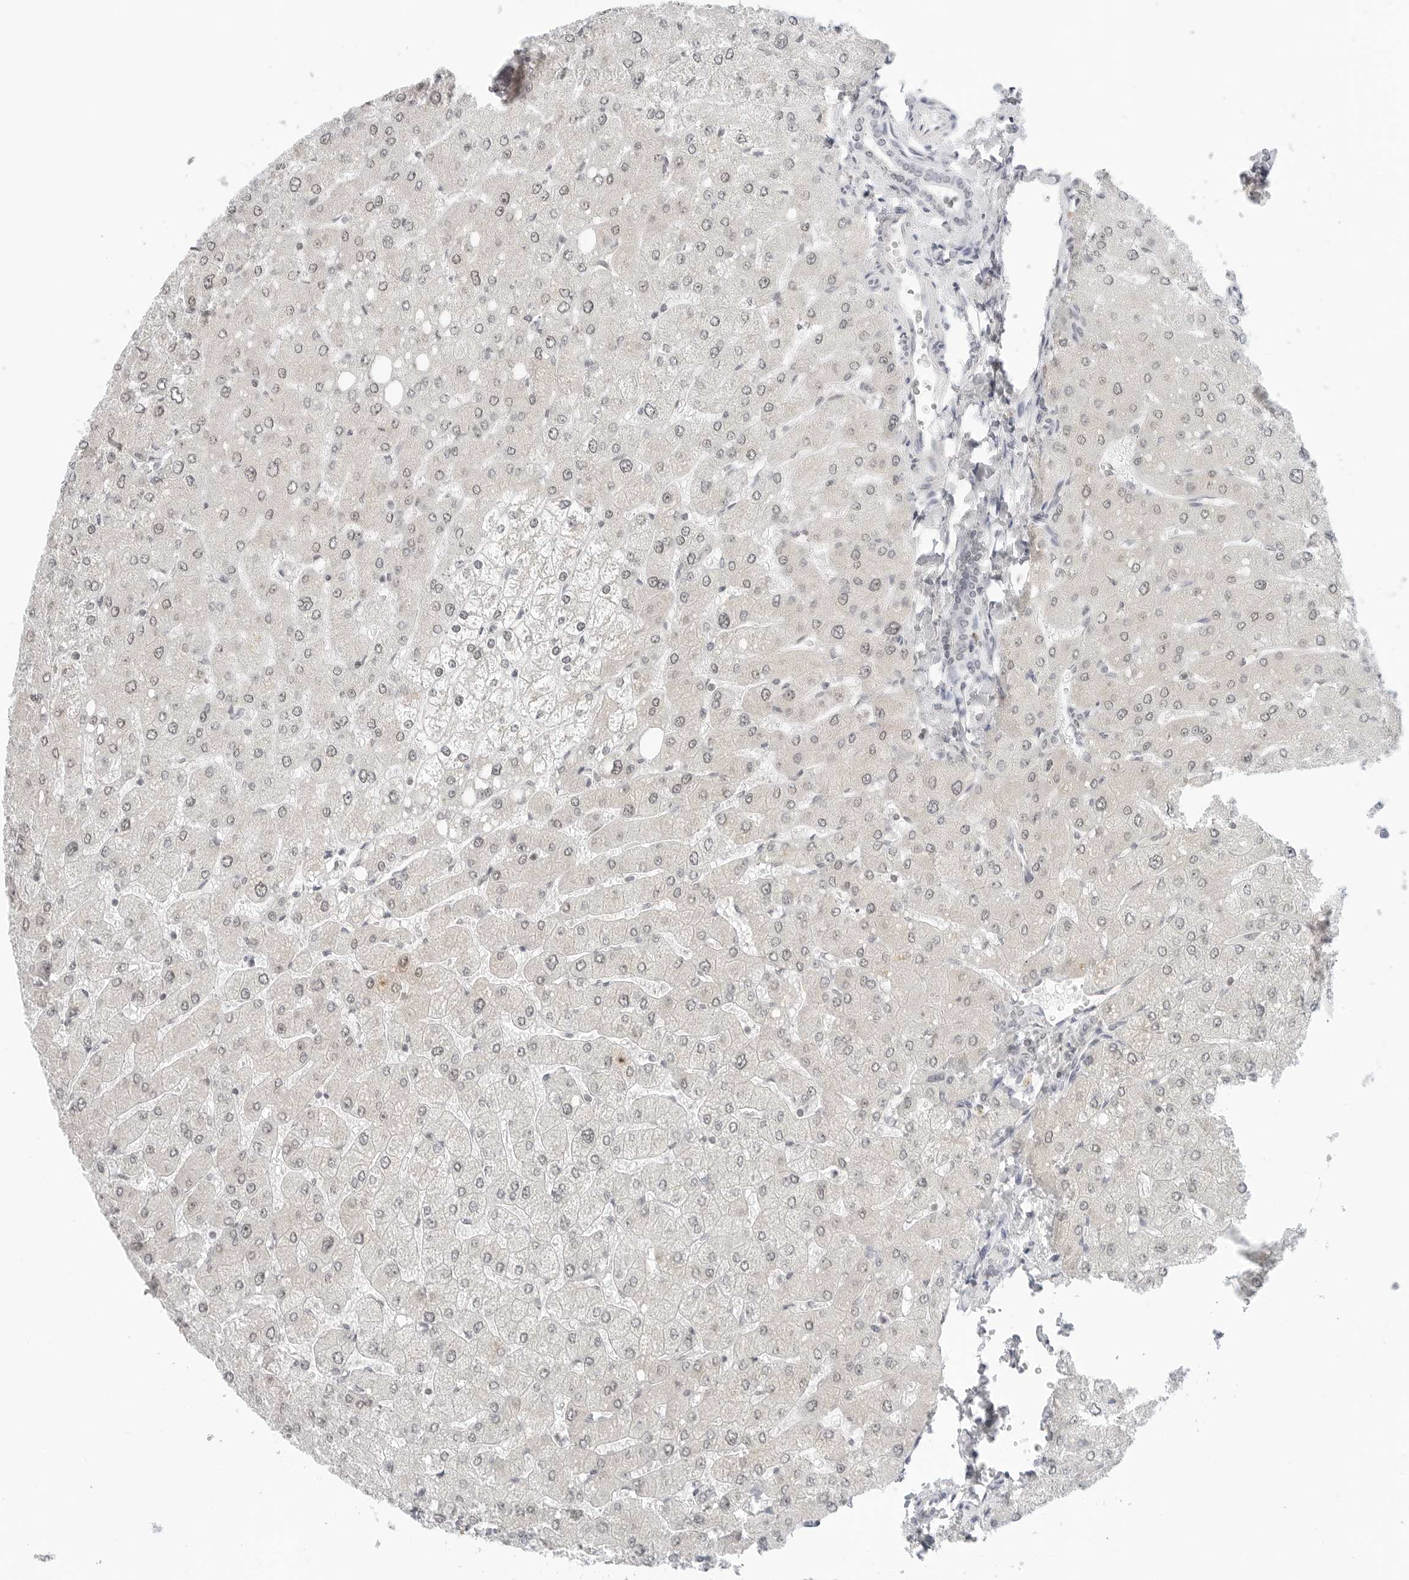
{"staining": {"intensity": "negative", "quantity": "none", "location": "none"}, "tissue": "liver", "cell_type": "Cholangiocytes", "image_type": "normal", "snomed": [{"axis": "morphology", "description": "Normal tissue, NOS"}, {"axis": "topography", "description": "Liver"}], "caption": "Immunohistochemical staining of unremarkable human liver exhibits no significant positivity in cholangiocytes.", "gene": "METAP1", "patient": {"sex": "male", "age": 55}}